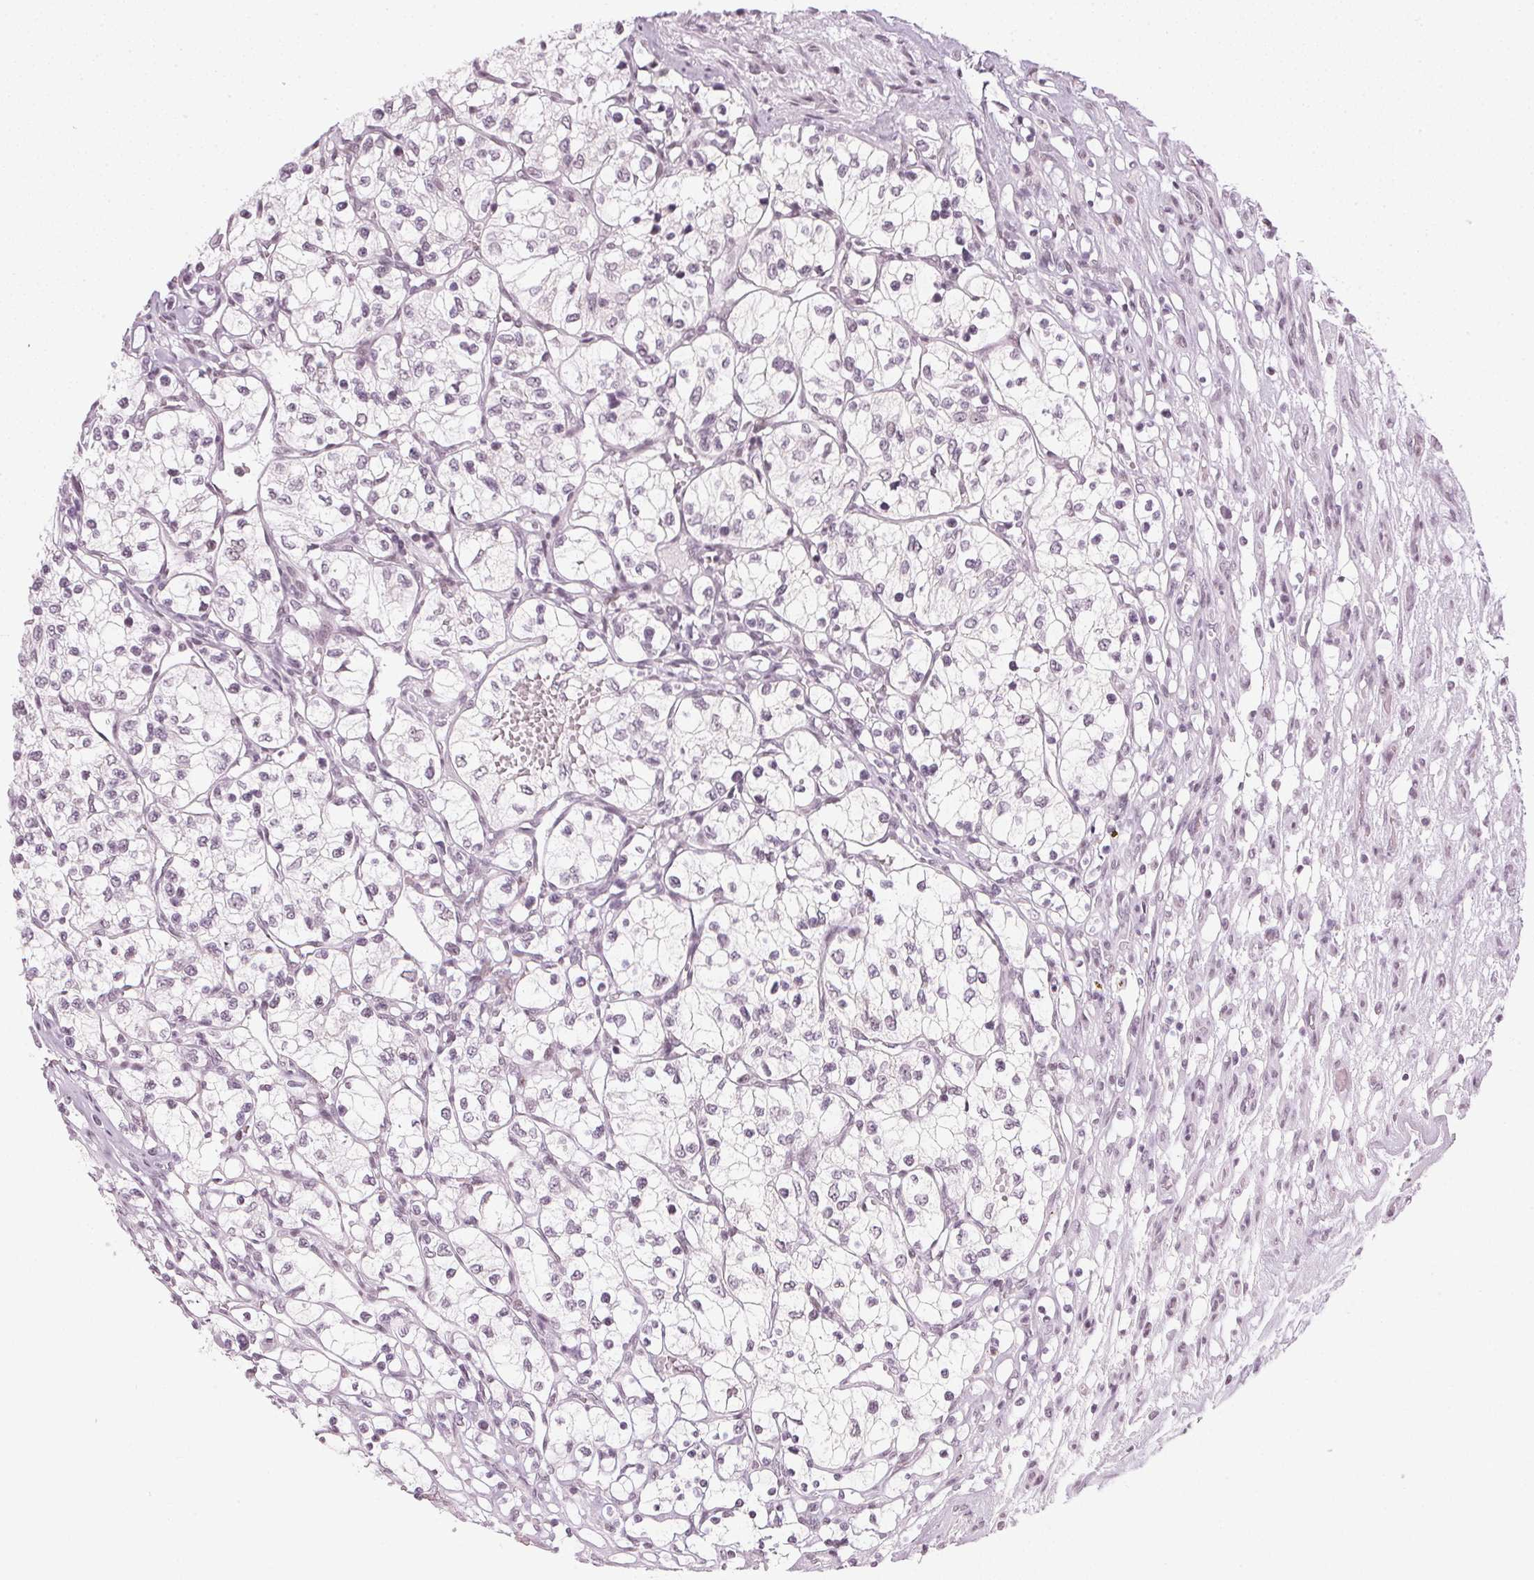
{"staining": {"intensity": "negative", "quantity": "none", "location": "none"}, "tissue": "renal cancer", "cell_type": "Tumor cells", "image_type": "cancer", "snomed": [{"axis": "morphology", "description": "Adenocarcinoma, NOS"}, {"axis": "topography", "description": "Kidney"}], "caption": "IHC histopathology image of neoplastic tissue: adenocarcinoma (renal) stained with DAB shows no significant protein staining in tumor cells.", "gene": "DNAJC6", "patient": {"sex": "female", "age": 69}}